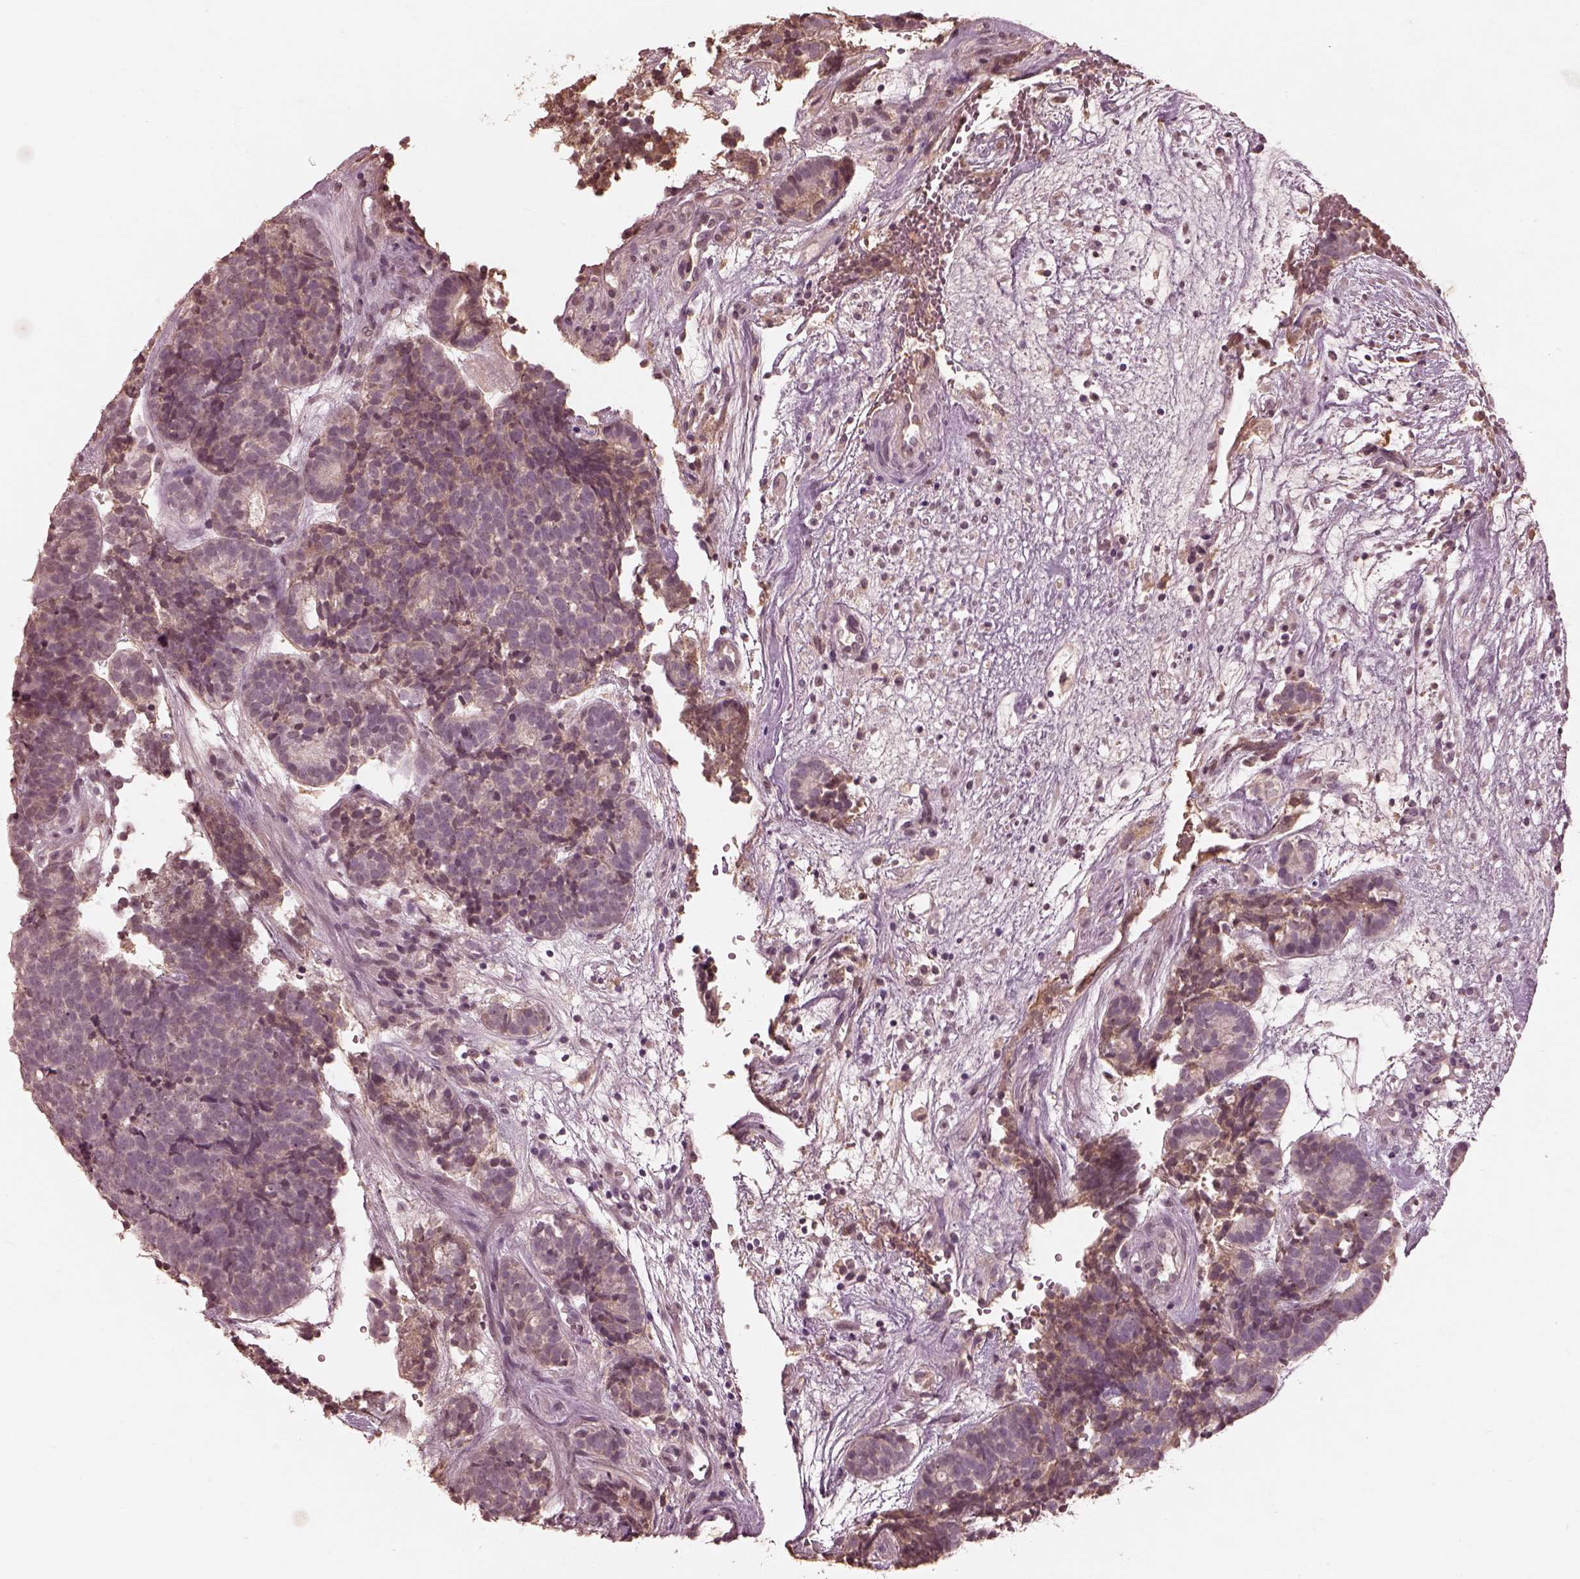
{"staining": {"intensity": "negative", "quantity": "none", "location": "none"}, "tissue": "head and neck cancer", "cell_type": "Tumor cells", "image_type": "cancer", "snomed": [{"axis": "morphology", "description": "Adenocarcinoma, NOS"}, {"axis": "topography", "description": "Head-Neck"}], "caption": "Head and neck cancer was stained to show a protein in brown. There is no significant expression in tumor cells.", "gene": "CALR3", "patient": {"sex": "female", "age": 81}}